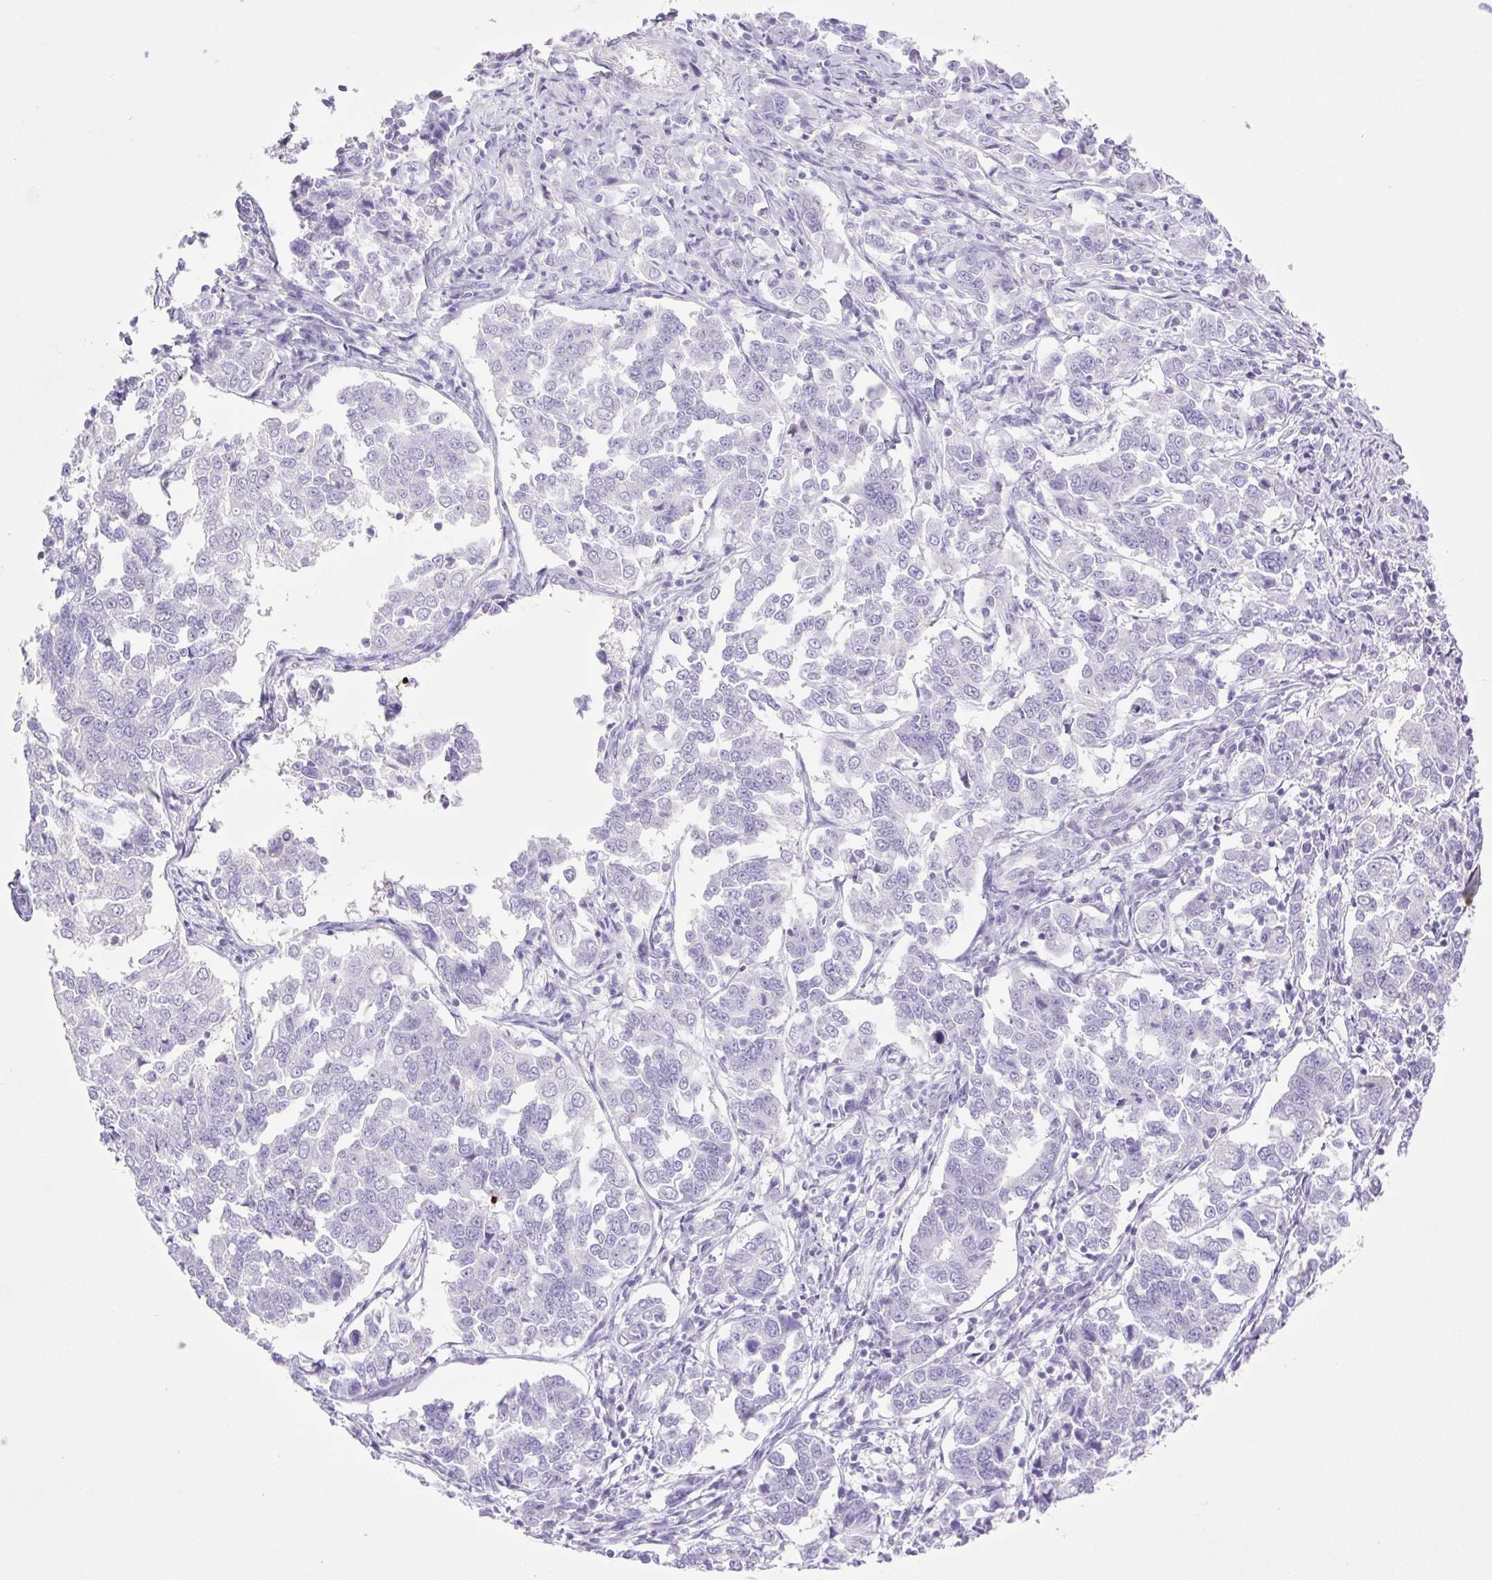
{"staining": {"intensity": "negative", "quantity": "none", "location": "none"}, "tissue": "endometrial cancer", "cell_type": "Tumor cells", "image_type": "cancer", "snomed": [{"axis": "morphology", "description": "Adenocarcinoma, NOS"}, {"axis": "topography", "description": "Endometrium"}], "caption": "Human adenocarcinoma (endometrial) stained for a protein using immunohistochemistry shows no expression in tumor cells.", "gene": "CDSN", "patient": {"sex": "female", "age": 43}}